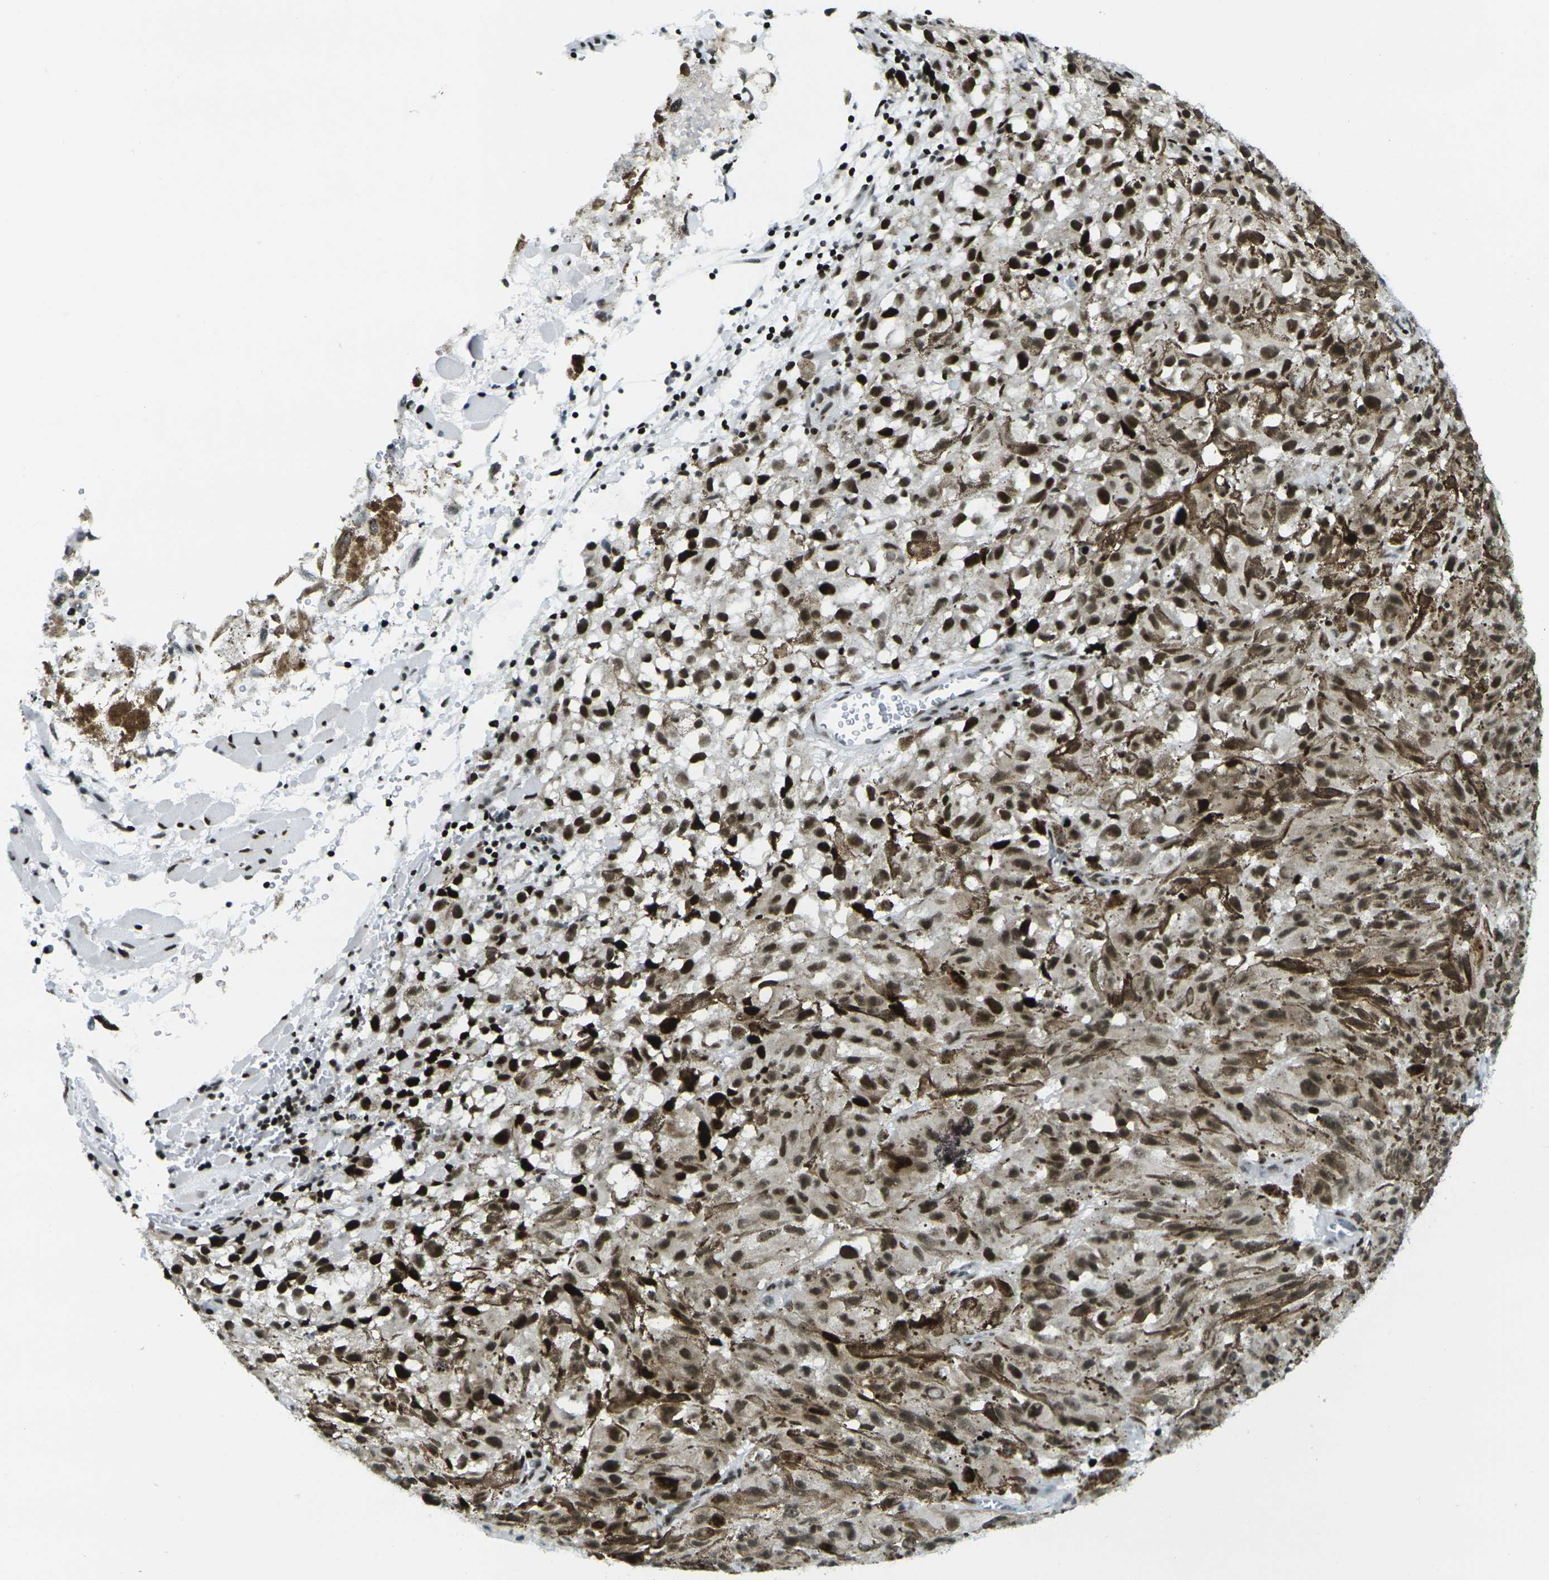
{"staining": {"intensity": "moderate", "quantity": ">75%", "location": "nuclear"}, "tissue": "melanoma", "cell_type": "Tumor cells", "image_type": "cancer", "snomed": [{"axis": "morphology", "description": "Malignant melanoma, NOS"}, {"axis": "topography", "description": "Skin"}], "caption": "Immunohistochemical staining of melanoma shows moderate nuclear protein expression in approximately >75% of tumor cells.", "gene": "H3-3A", "patient": {"sex": "female", "age": 104}}